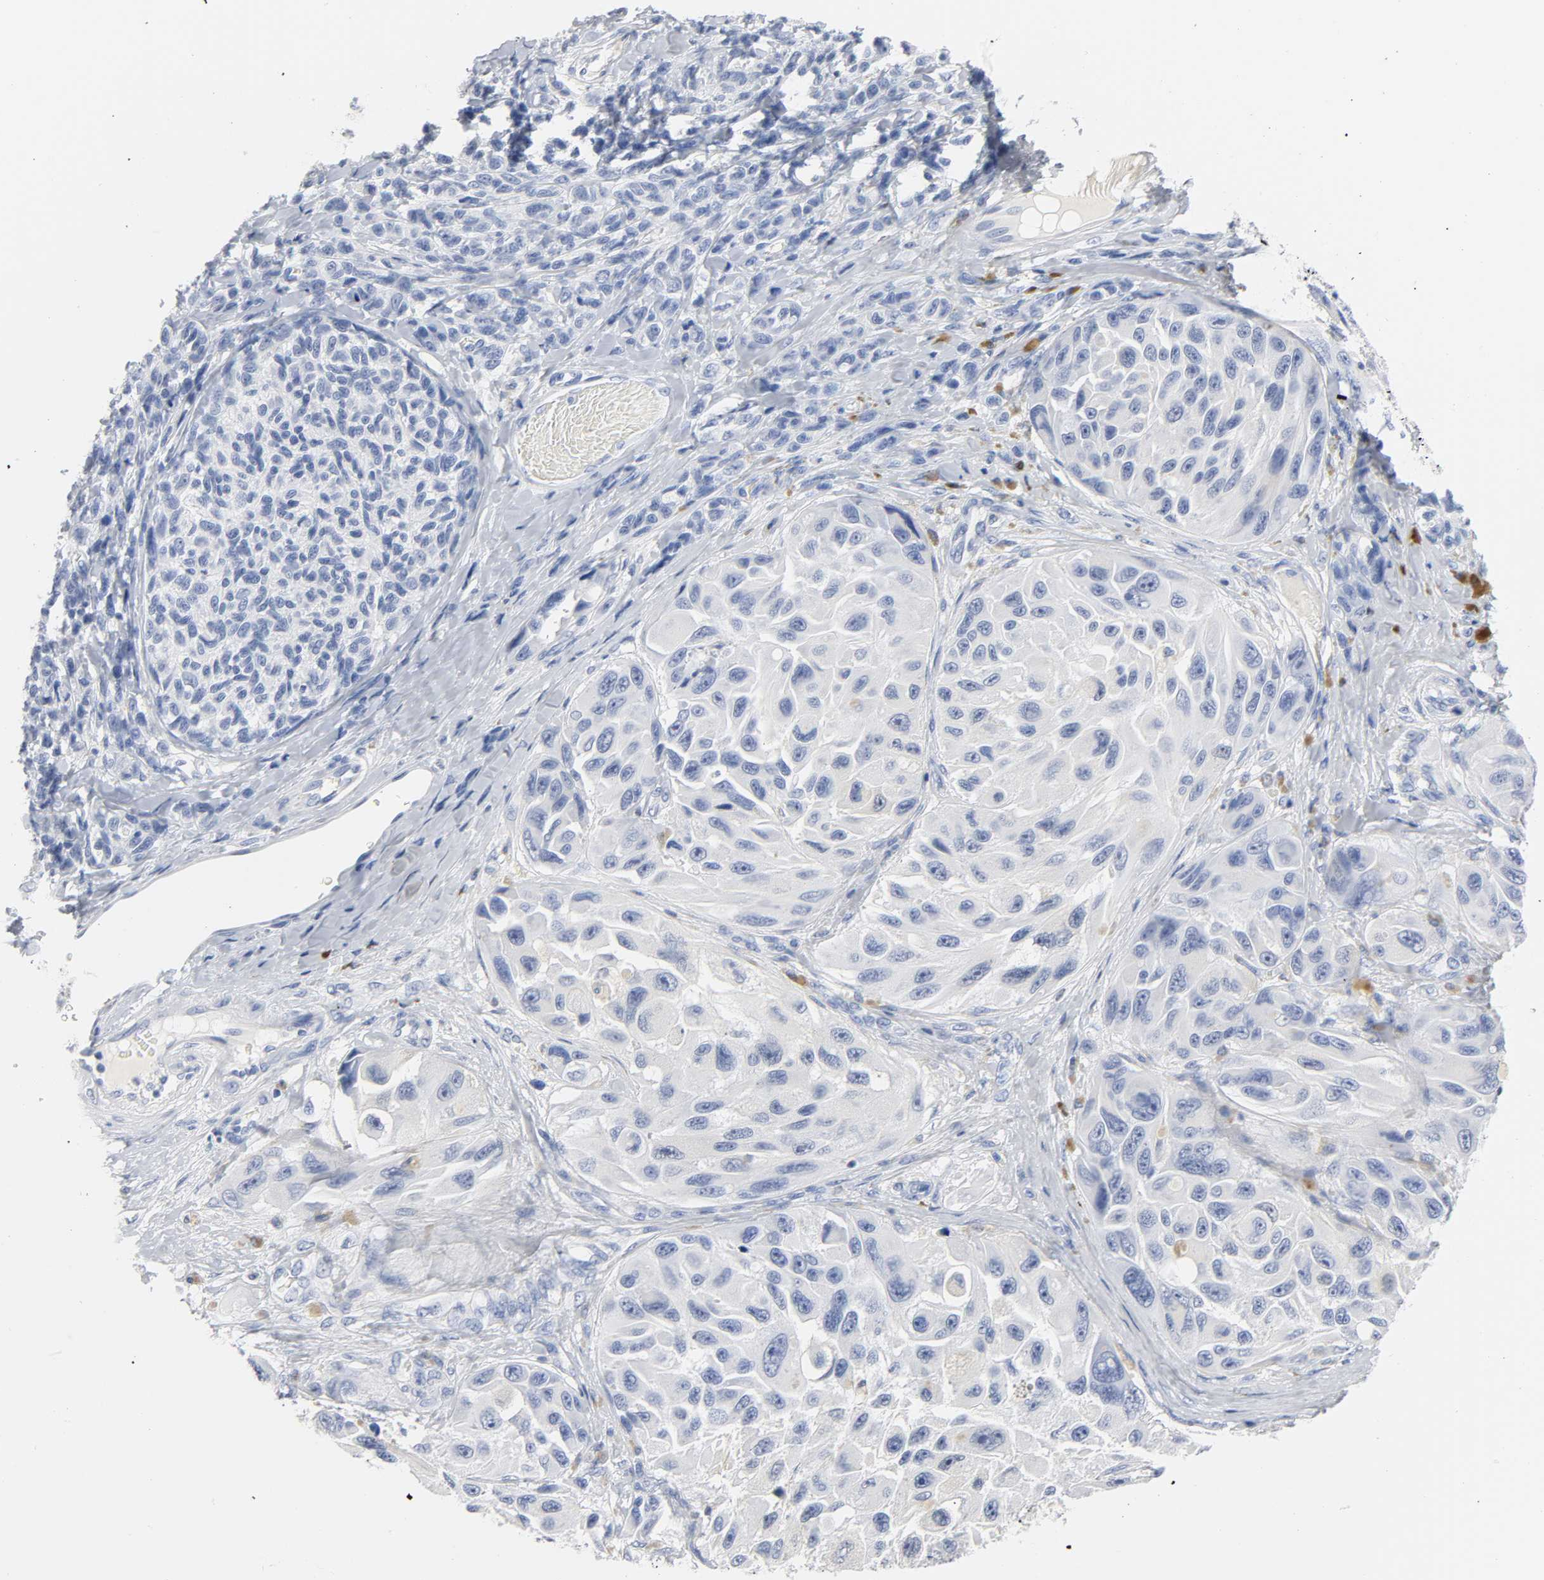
{"staining": {"intensity": "negative", "quantity": "none", "location": "none"}, "tissue": "melanoma", "cell_type": "Tumor cells", "image_type": "cancer", "snomed": [{"axis": "morphology", "description": "Malignant melanoma, NOS"}, {"axis": "topography", "description": "Skin"}], "caption": "The IHC photomicrograph has no significant expression in tumor cells of melanoma tissue.", "gene": "ACP3", "patient": {"sex": "female", "age": 73}}